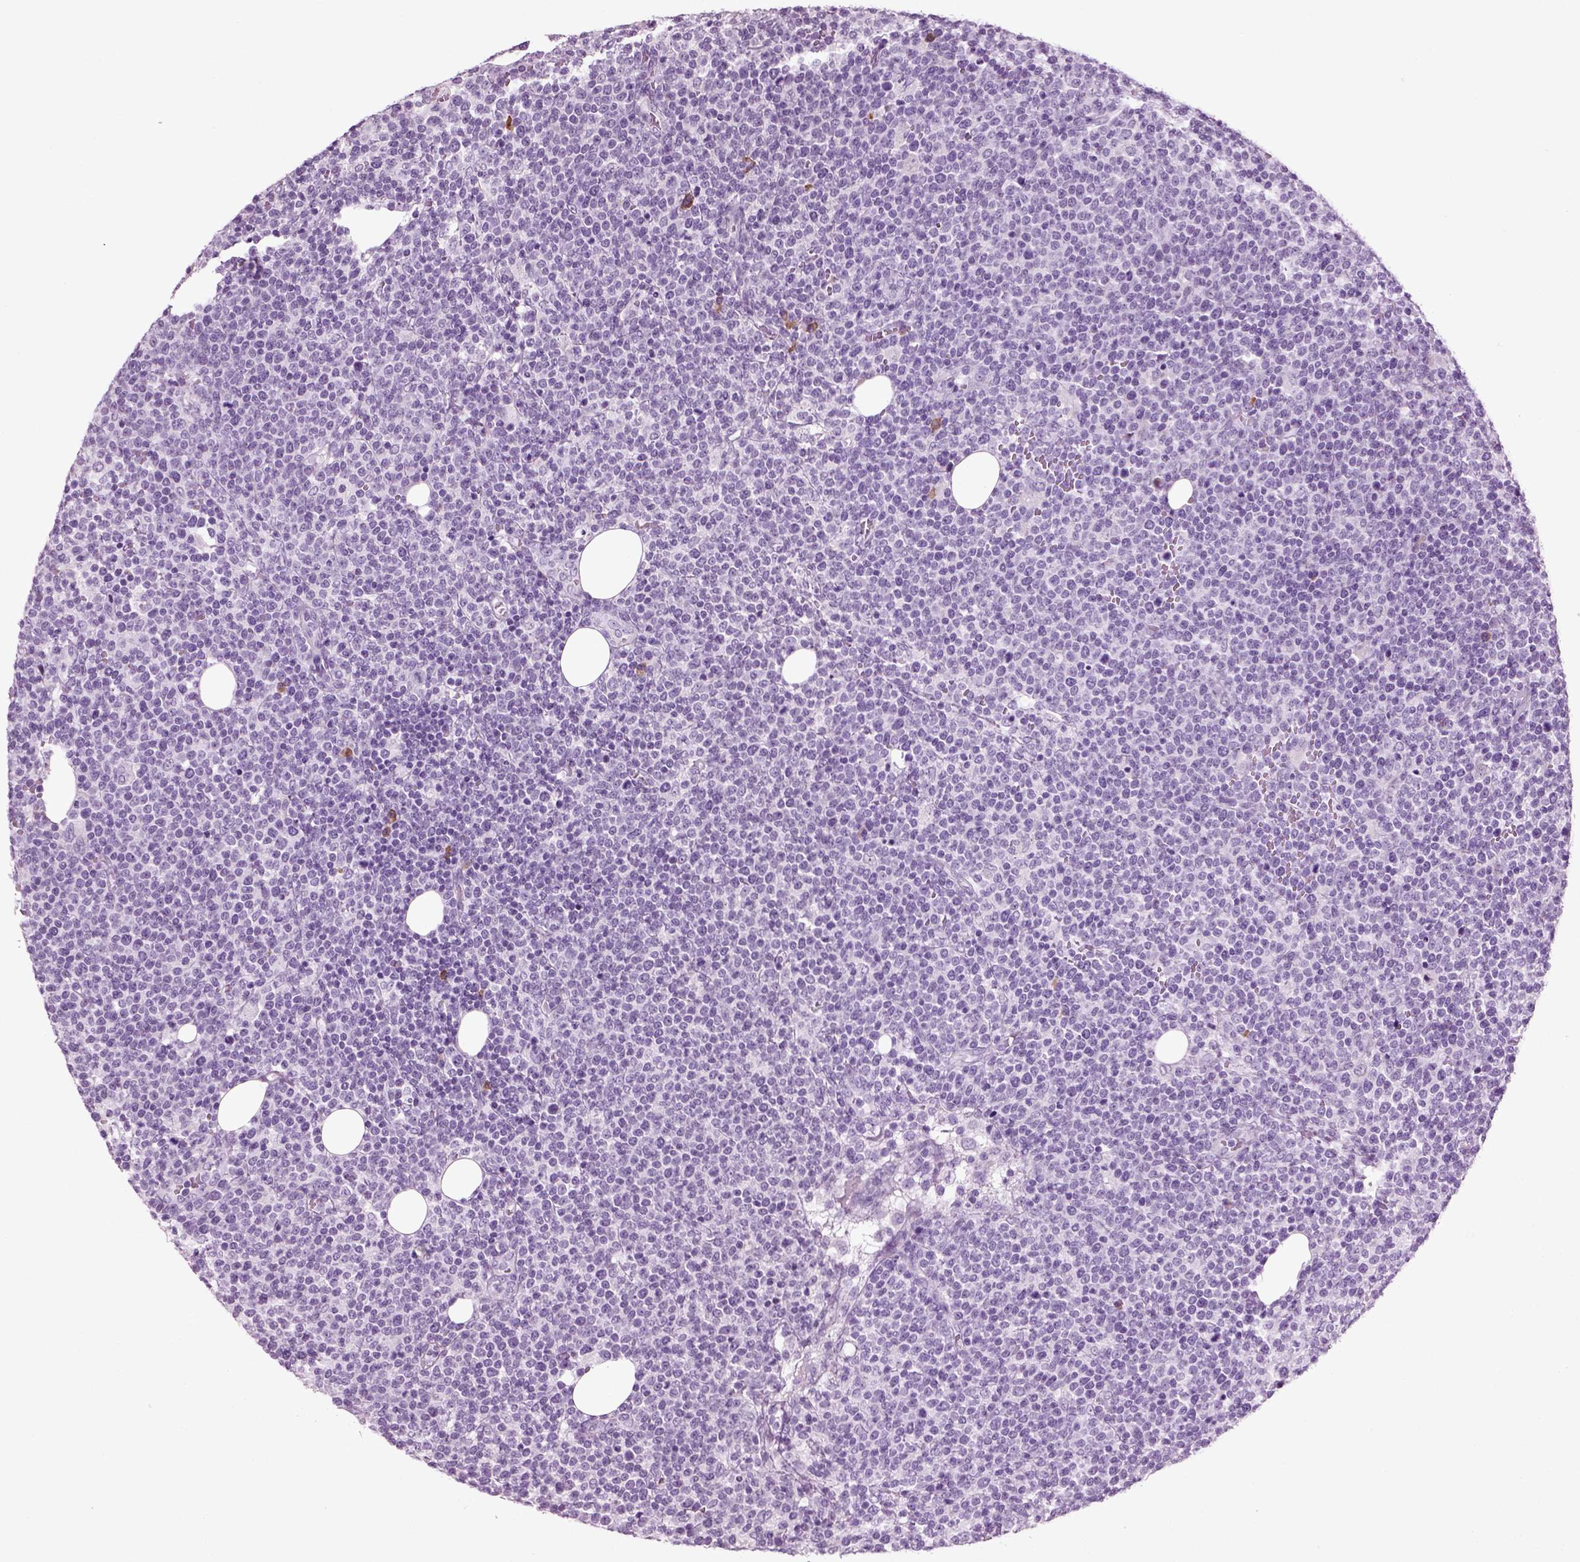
{"staining": {"intensity": "negative", "quantity": "none", "location": "none"}, "tissue": "lymphoma", "cell_type": "Tumor cells", "image_type": "cancer", "snomed": [{"axis": "morphology", "description": "Malignant lymphoma, non-Hodgkin's type, High grade"}, {"axis": "topography", "description": "Lymph node"}], "caption": "Lymphoma was stained to show a protein in brown. There is no significant positivity in tumor cells.", "gene": "SLC26A8", "patient": {"sex": "male", "age": 61}}